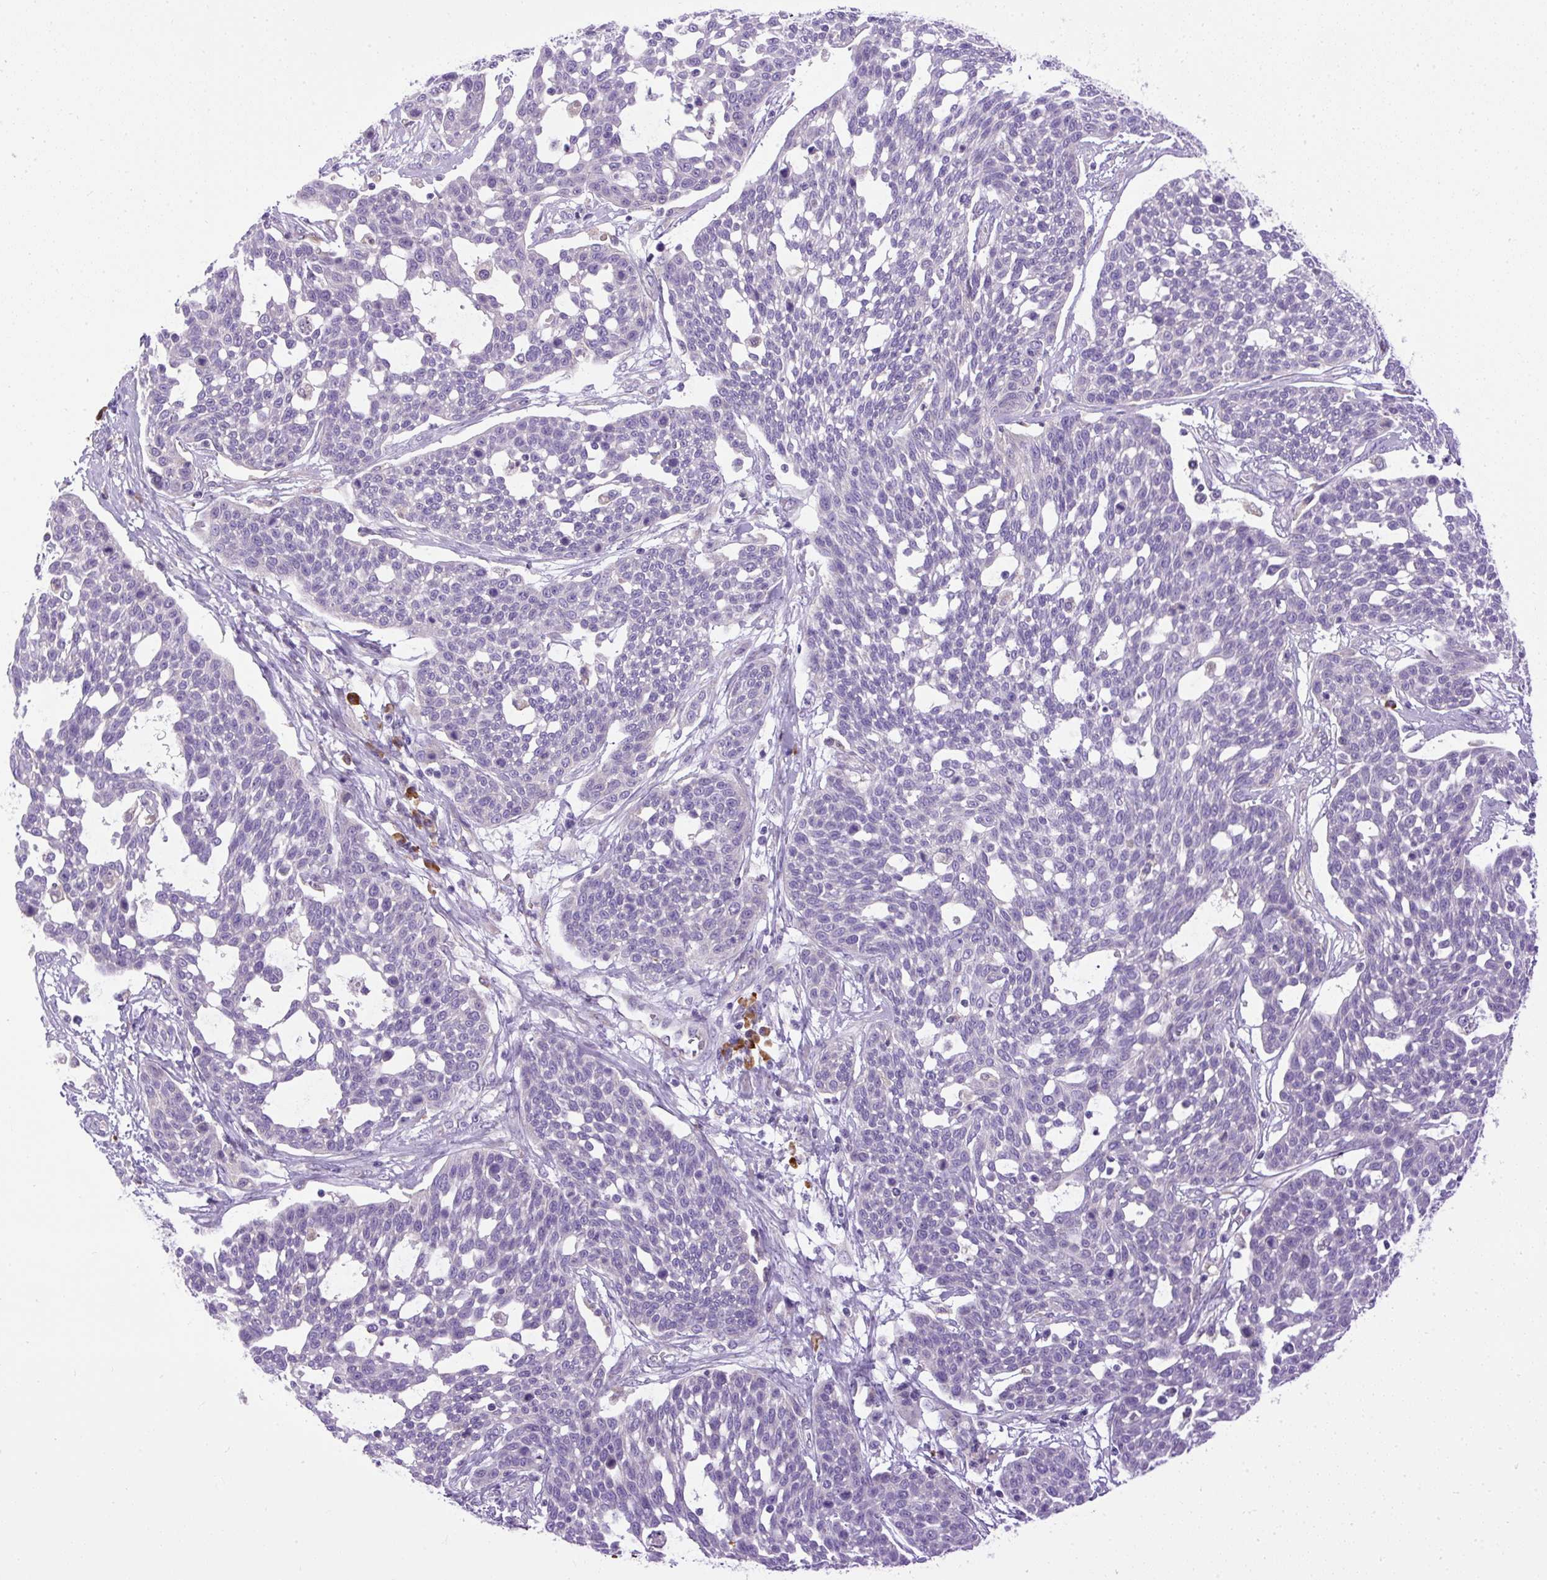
{"staining": {"intensity": "negative", "quantity": "none", "location": "none"}, "tissue": "cervical cancer", "cell_type": "Tumor cells", "image_type": "cancer", "snomed": [{"axis": "morphology", "description": "Squamous cell carcinoma, NOS"}, {"axis": "topography", "description": "Cervix"}], "caption": "Human cervical squamous cell carcinoma stained for a protein using immunohistochemistry (IHC) displays no positivity in tumor cells.", "gene": "SYBU", "patient": {"sex": "female", "age": 34}}